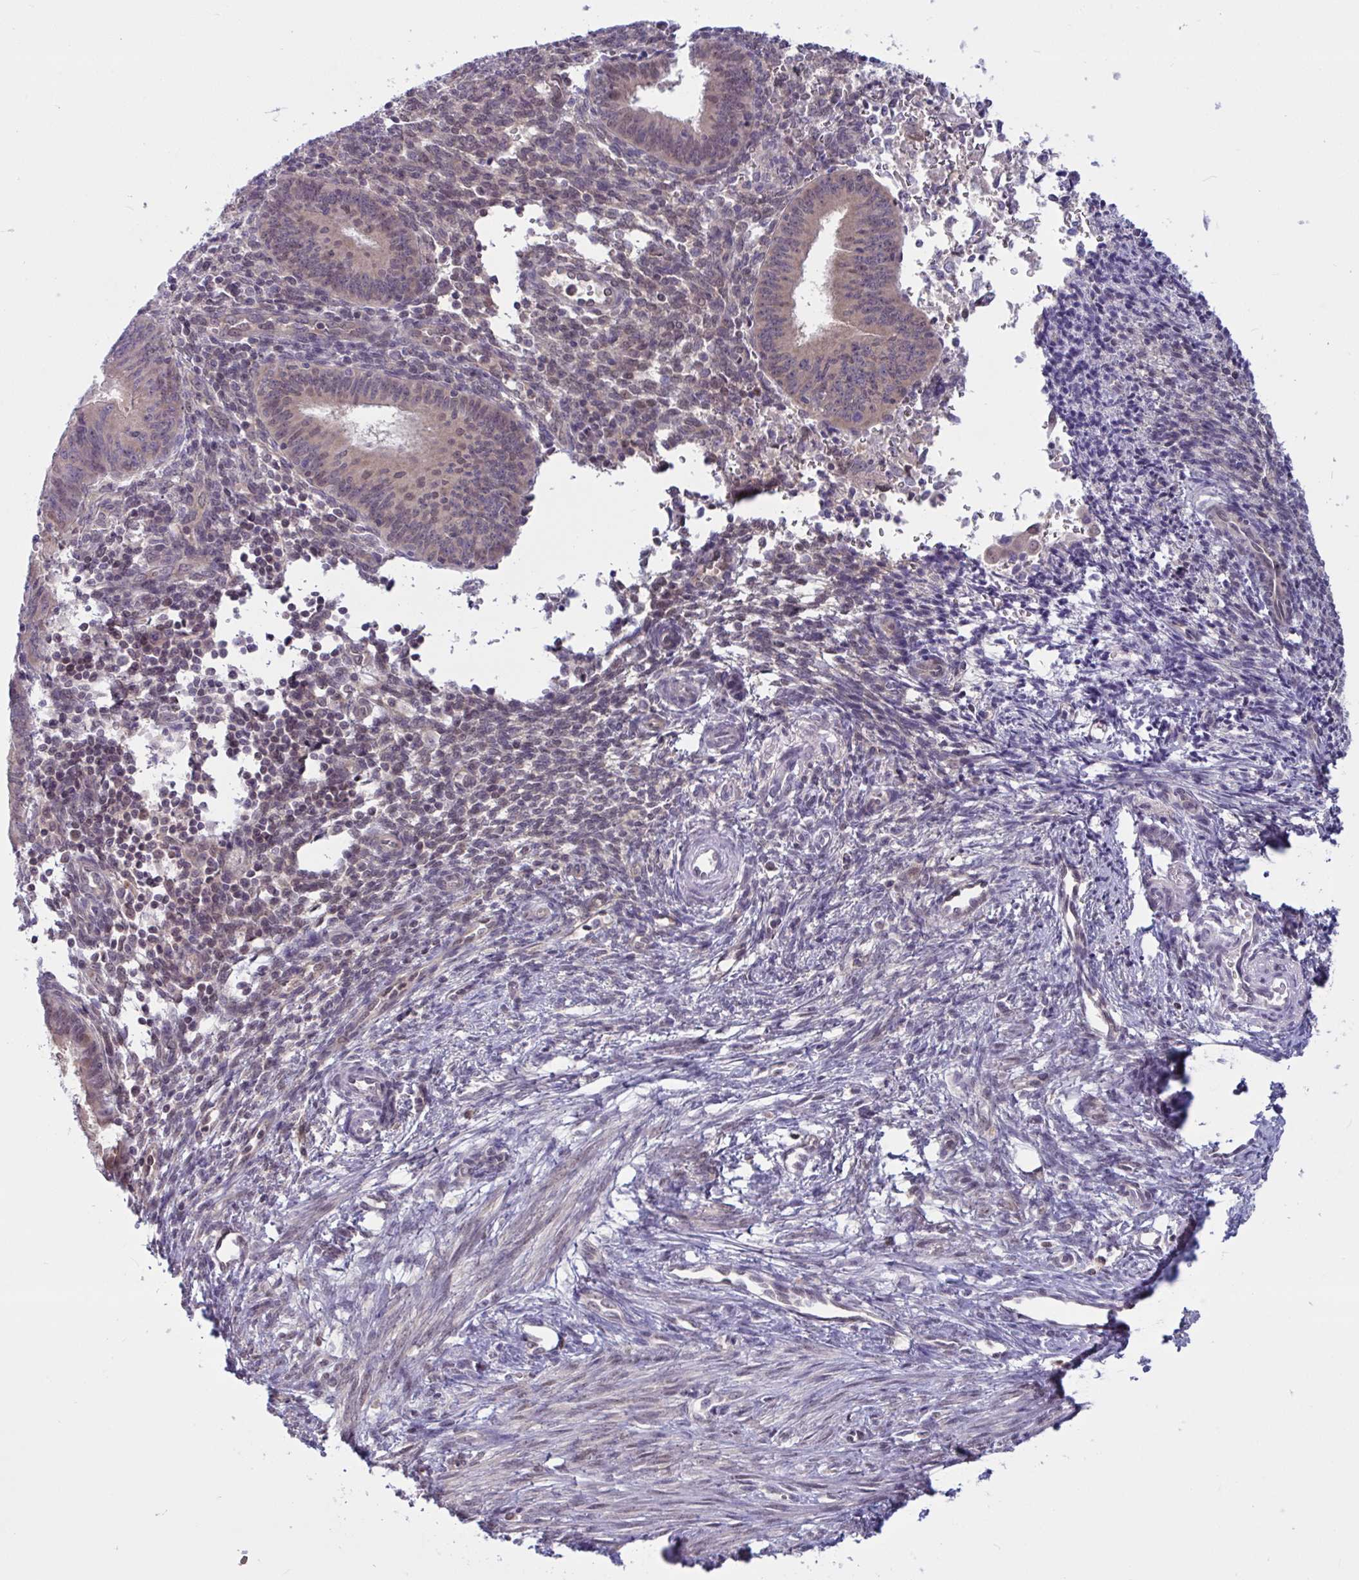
{"staining": {"intensity": "weak", "quantity": "<25%", "location": "nuclear"}, "tissue": "endometrial cancer", "cell_type": "Tumor cells", "image_type": "cancer", "snomed": [{"axis": "morphology", "description": "Adenocarcinoma, NOS"}, {"axis": "topography", "description": "Endometrium"}], "caption": "Tumor cells are negative for brown protein staining in adenocarcinoma (endometrial).", "gene": "TSN", "patient": {"sex": "female", "age": 50}}